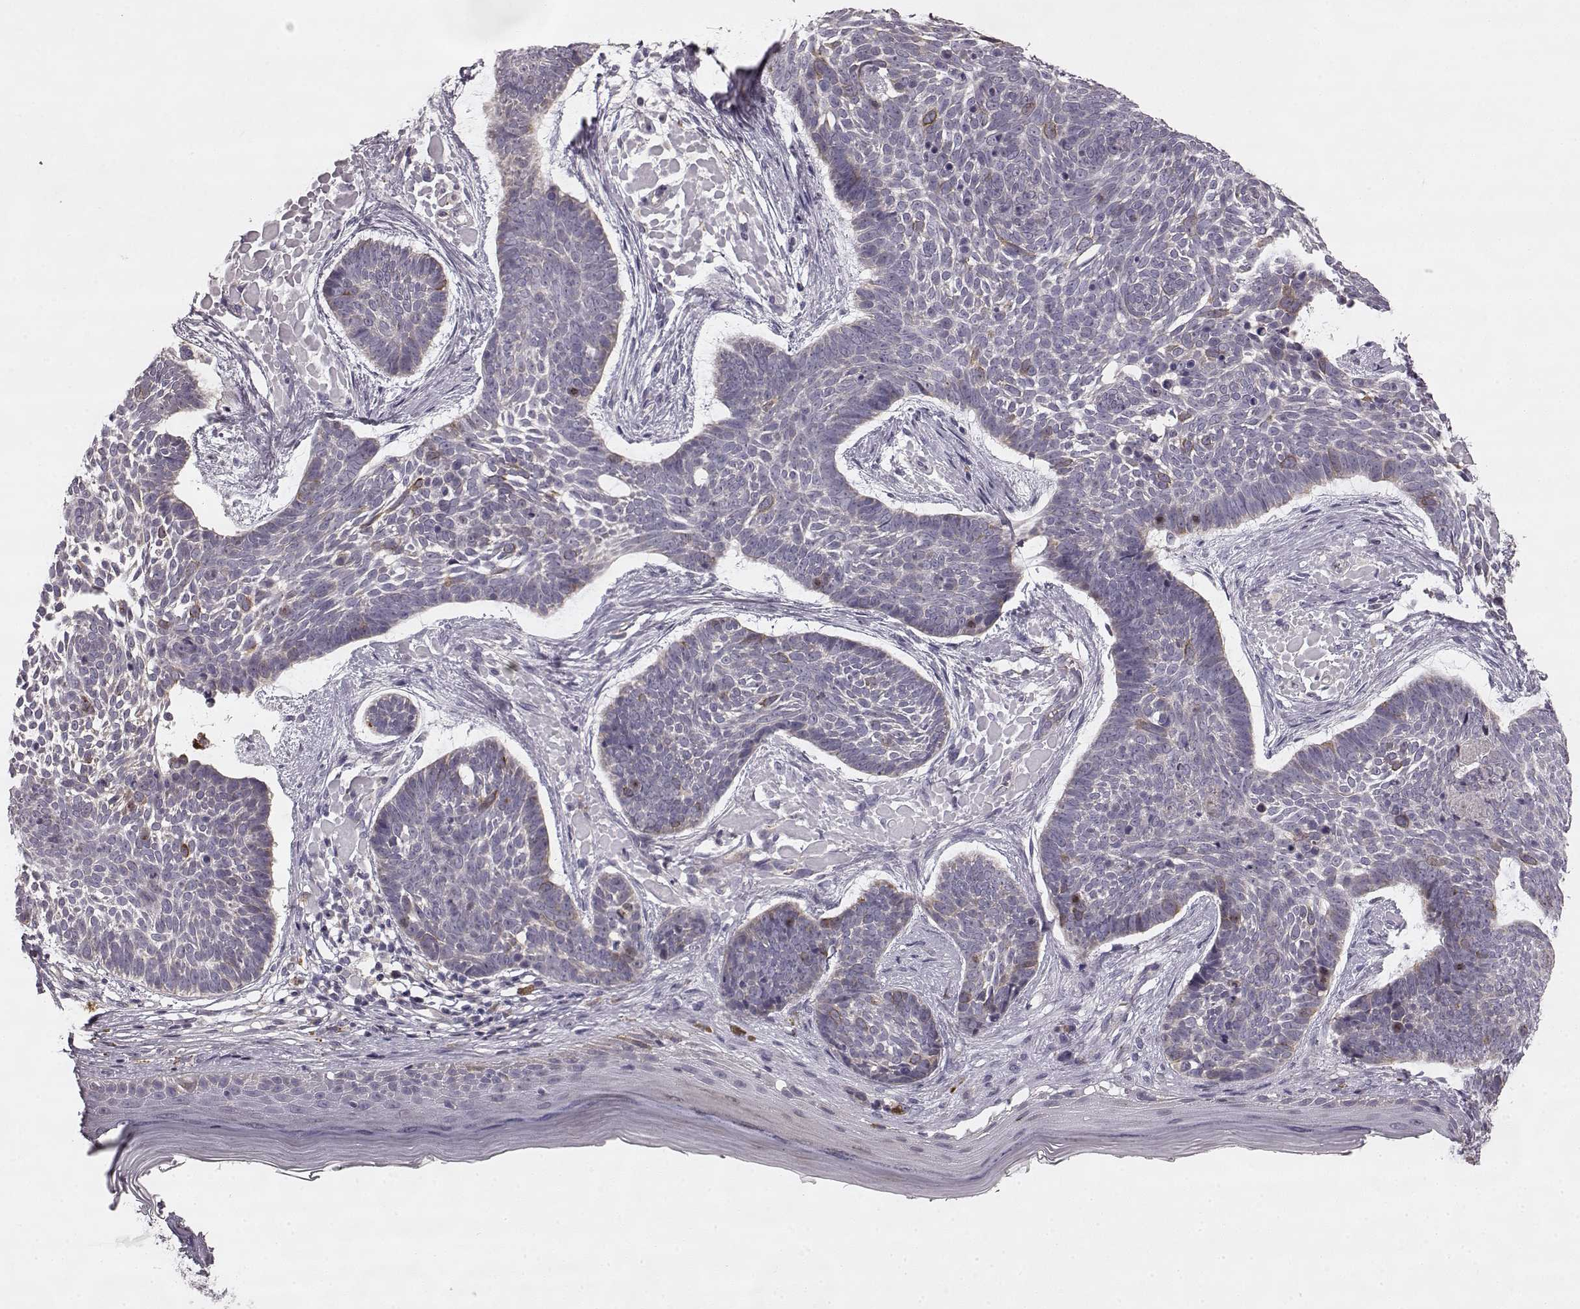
{"staining": {"intensity": "weak", "quantity": "<25%", "location": "cytoplasmic/membranous"}, "tissue": "skin cancer", "cell_type": "Tumor cells", "image_type": "cancer", "snomed": [{"axis": "morphology", "description": "Basal cell carcinoma"}, {"axis": "topography", "description": "Skin"}], "caption": "Tumor cells show no significant protein expression in skin basal cell carcinoma.", "gene": "HMMR", "patient": {"sex": "male", "age": 85}}